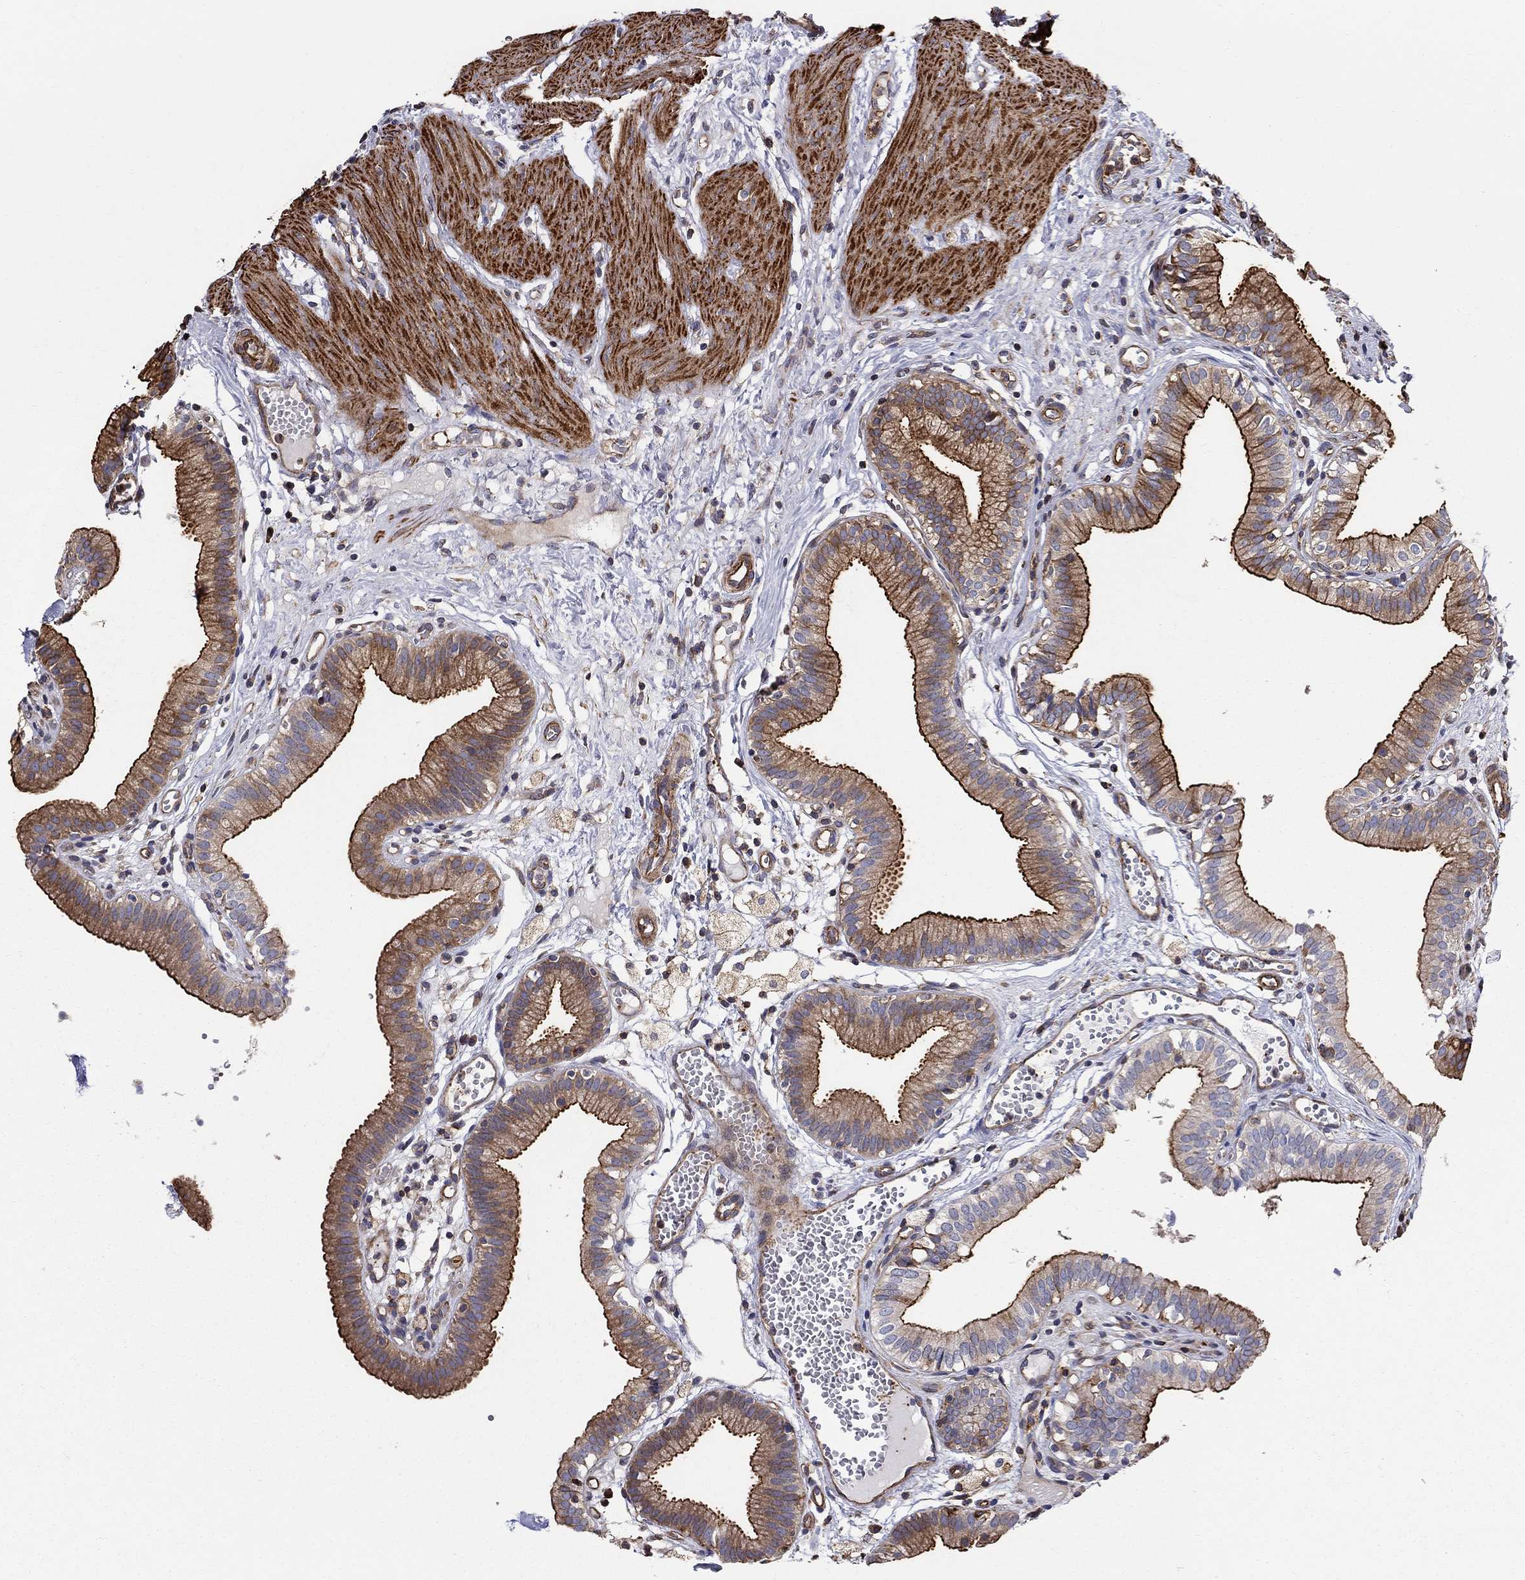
{"staining": {"intensity": "strong", "quantity": "<25%", "location": "cytoplasmic/membranous"}, "tissue": "gallbladder", "cell_type": "Glandular cells", "image_type": "normal", "snomed": [{"axis": "morphology", "description": "Normal tissue, NOS"}, {"axis": "topography", "description": "Gallbladder"}], "caption": "This micrograph exhibits immunohistochemistry (IHC) staining of unremarkable human gallbladder, with medium strong cytoplasmic/membranous staining in approximately <25% of glandular cells.", "gene": "NPHP1", "patient": {"sex": "female", "age": 24}}